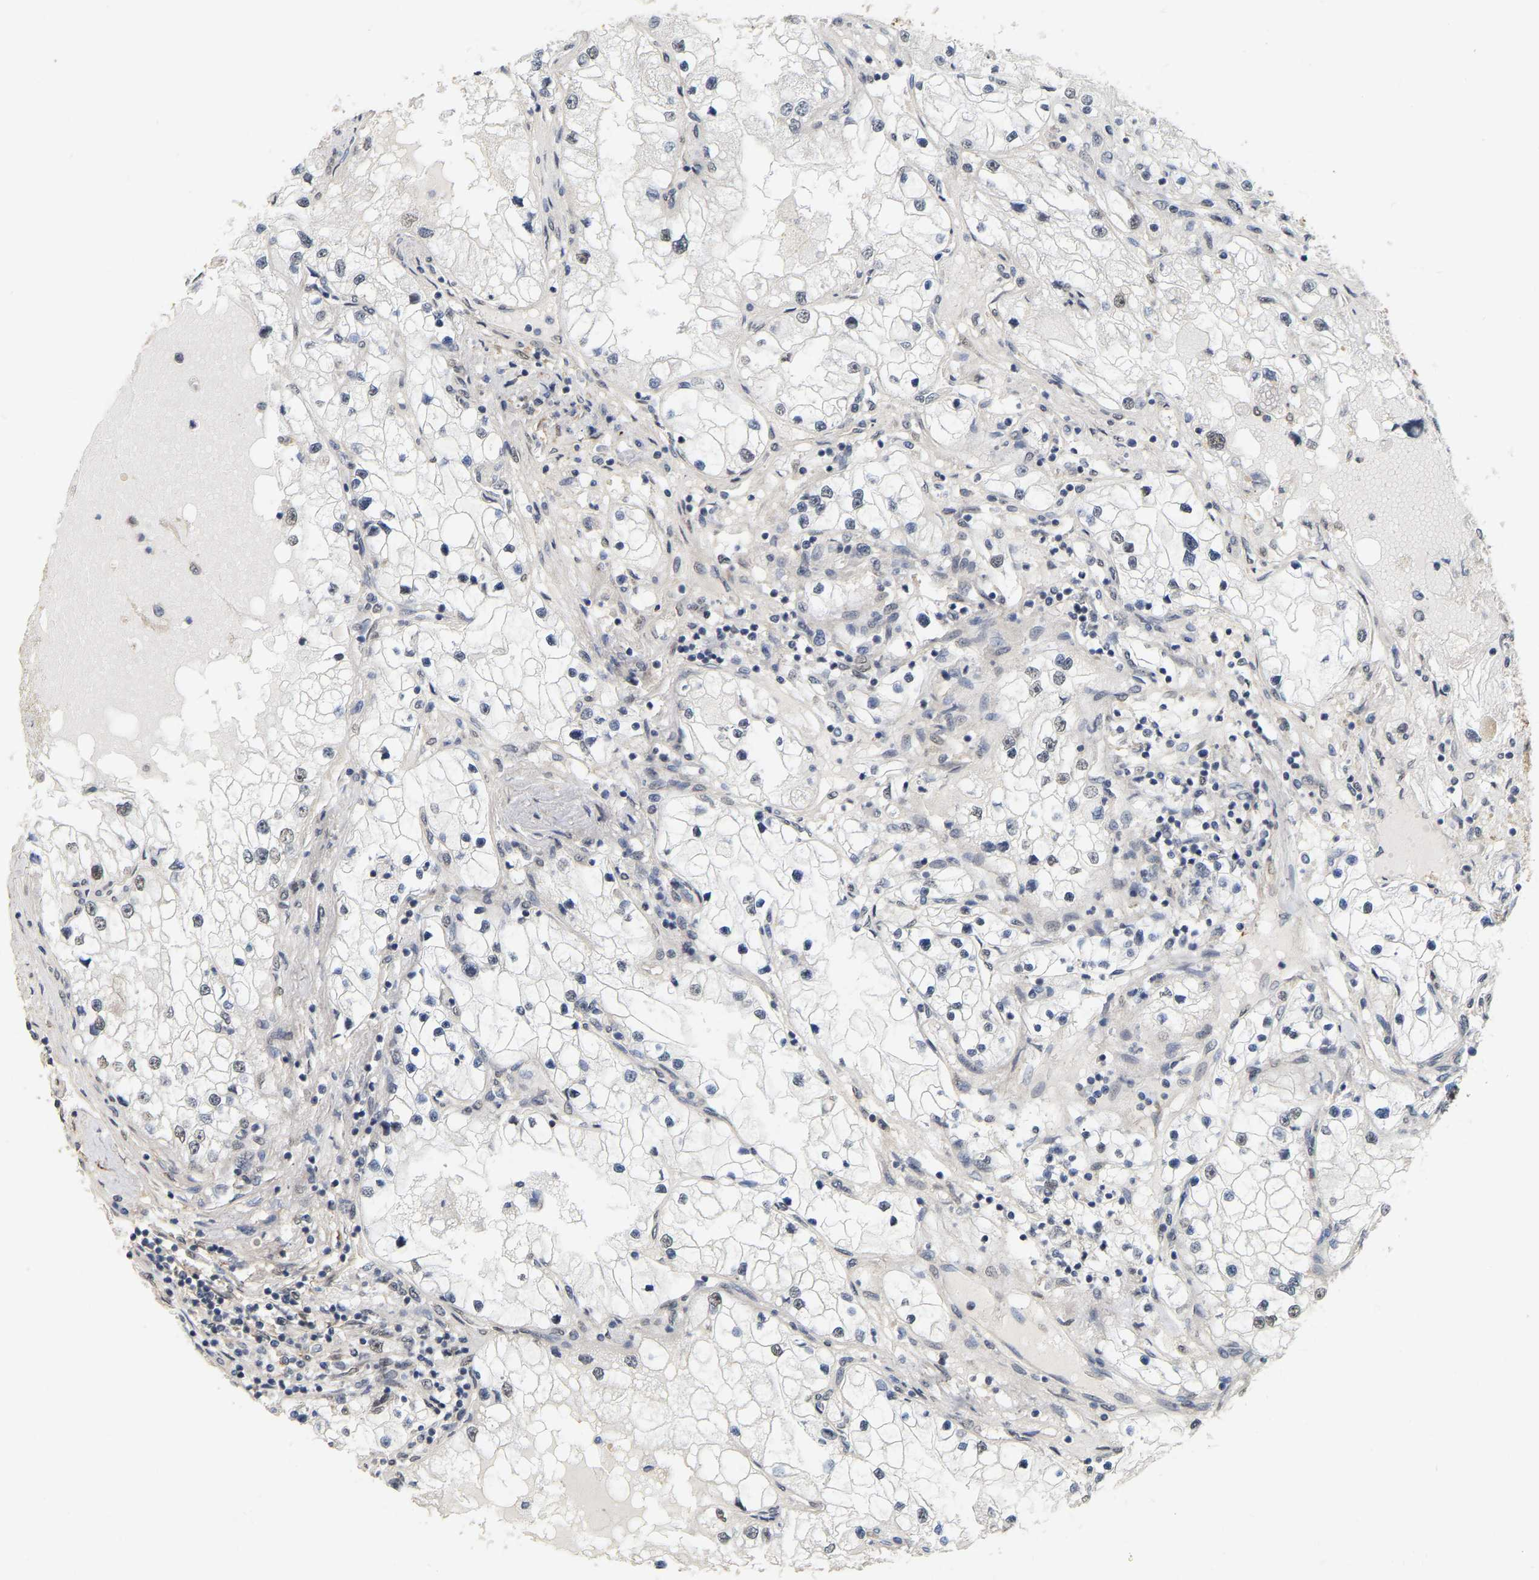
{"staining": {"intensity": "weak", "quantity": "<25%", "location": "nuclear"}, "tissue": "renal cancer", "cell_type": "Tumor cells", "image_type": "cancer", "snomed": [{"axis": "morphology", "description": "Adenocarcinoma, NOS"}, {"axis": "topography", "description": "Kidney"}], "caption": "DAB (3,3'-diaminobenzidine) immunohistochemical staining of human renal cancer exhibits no significant staining in tumor cells.", "gene": "RUVBL1", "patient": {"sex": "male", "age": 68}}